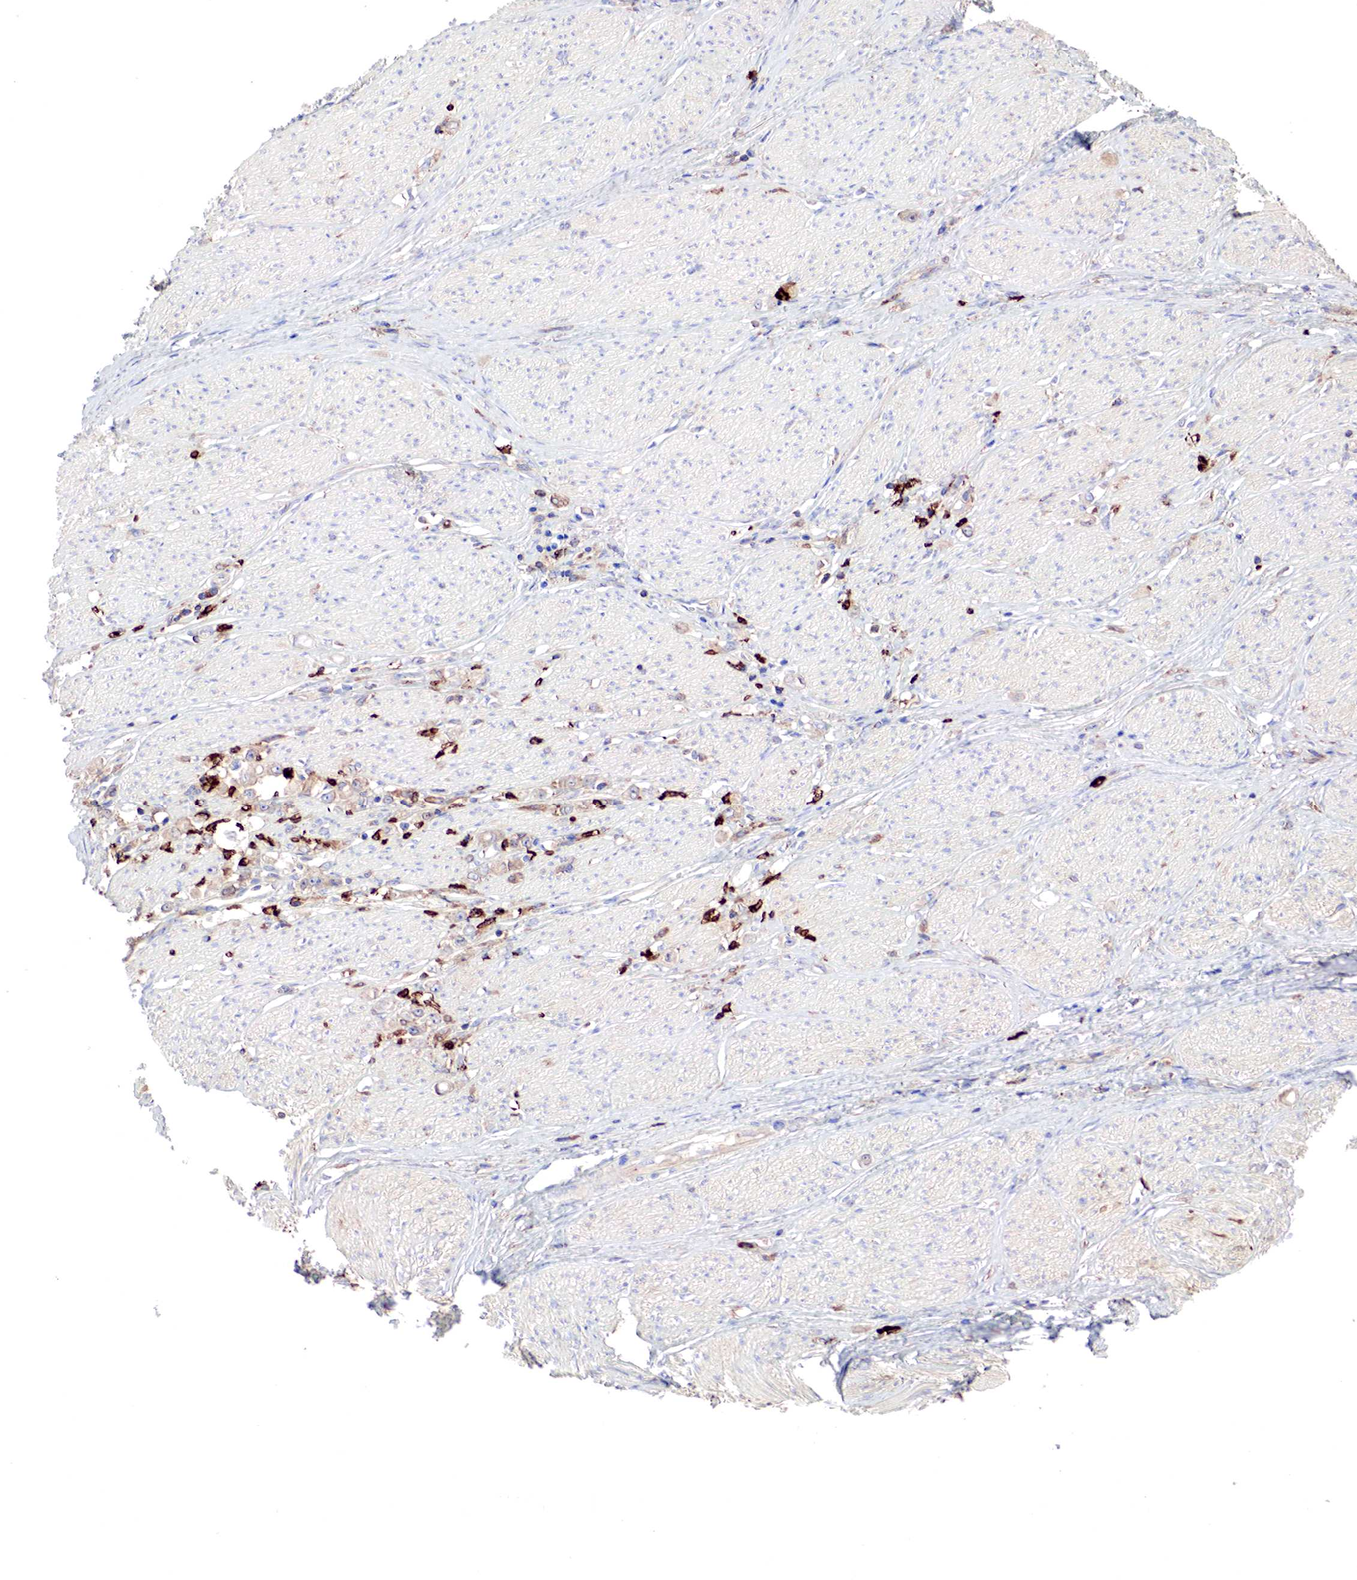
{"staining": {"intensity": "weak", "quantity": ">75%", "location": "cytoplasmic/membranous"}, "tissue": "stomach cancer", "cell_type": "Tumor cells", "image_type": "cancer", "snomed": [{"axis": "morphology", "description": "Adenocarcinoma, NOS"}, {"axis": "topography", "description": "Stomach"}], "caption": "Immunohistochemical staining of stomach cancer displays low levels of weak cytoplasmic/membranous protein staining in about >75% of tumor cells.", "gene": "G6PD", "patient": {"sex": "male", "age": 72}}